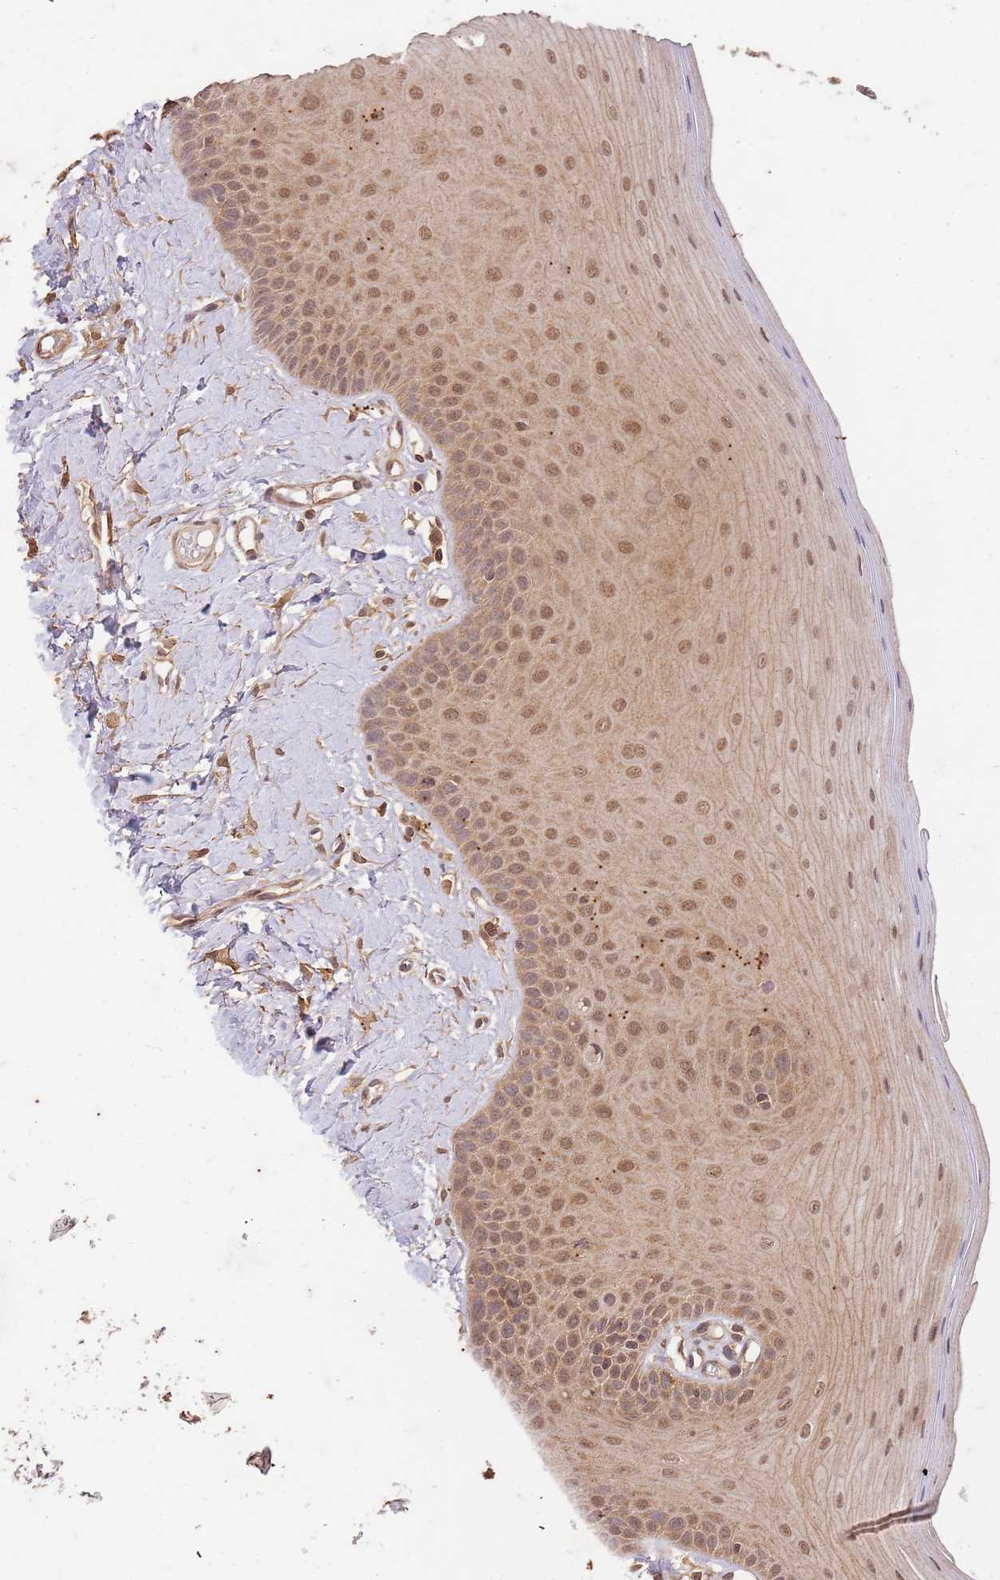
{"staining": {"intensity": "moderate", "quantity": "25%-75%", "location": "cytoplasmic/membranous,nuclear"}, "tissue": "oral mucosa", "cell_type": "Squamous epithelial cells", "image_type": "normal", "snomed": [{"axis": "morphology", "description": "Normal tissue, NOS"}, {"axis": "topography", "description": "Oral tissue"}], "caption": "DAB (3,3'-diaminobenzidine) immunohistochemical staining of benign human oral mucosa reveals moderate cytoplasmic/membranous,nuclear protein positivity in approximately 25%-75% of squamous epithelial cells. (Stains: DAB in brown, nuclei in blue, Microscopy: brightfield microscopy at high magnification).", "gene": "UBE3A", "patient": {"sex": "male", "age": 74}}